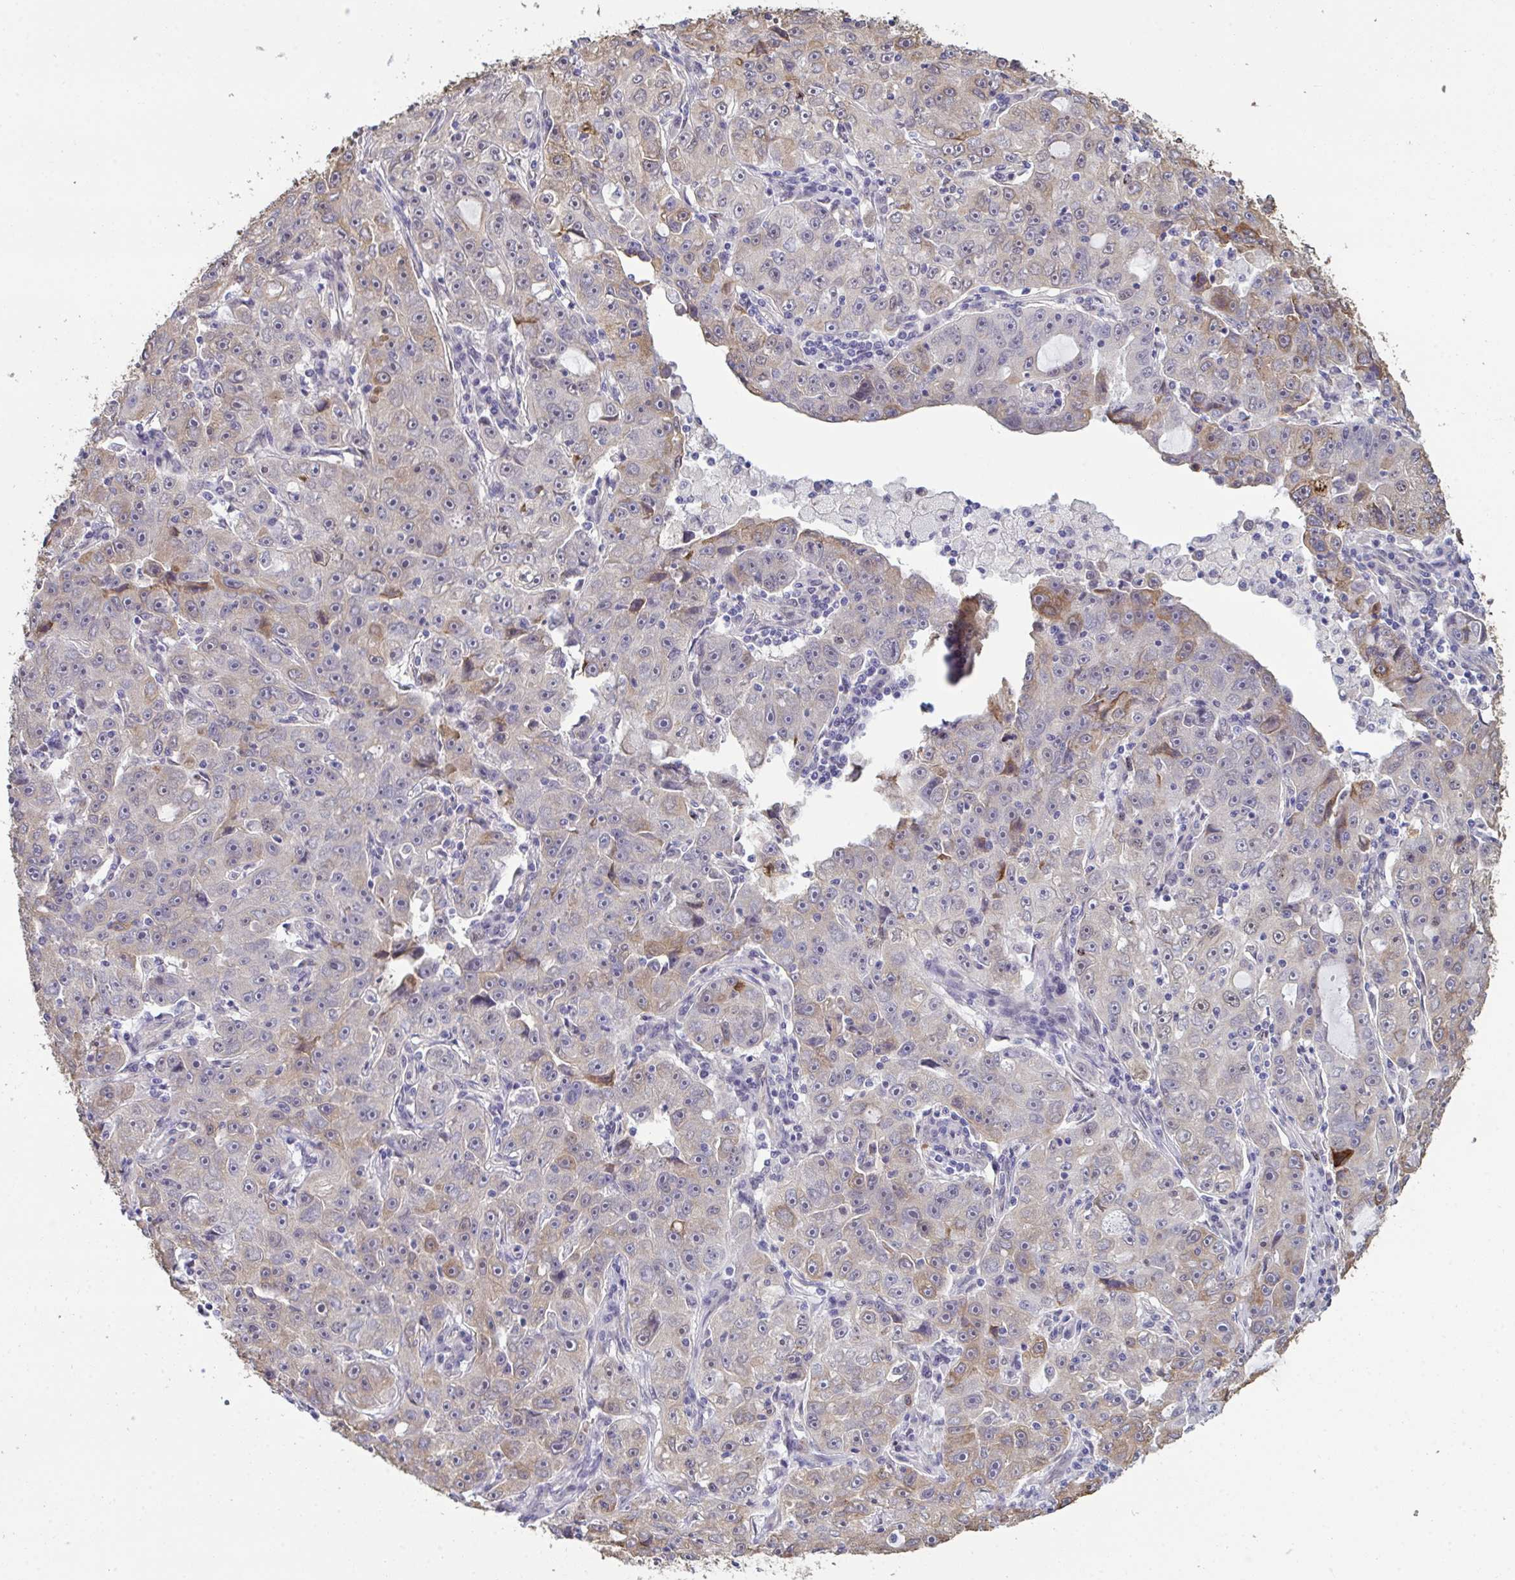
{"staining": {"intensity": "moderate", "quantity": "<25%", "location": "cytoplasmic/membranous,nuclear"}, "tissue": "lung cancer", "cell_type": "Tumor cells", "image_type": "cancer", "snomed": [{"axis": "morphology", "description": "Normal morphology"}, {"axis": "morphology", "description": "Adenocarcinoma, NOS"}, {"axis": "topography", "description": "Lymph node"}, {"axis": "topography", "description": "Lung"}], "caption": "Lung cancer (adenocarcinoma) stained for a protein (brown) shows moderate cytoplasmic/membranous and nuclear positive positivity in approximately <25% of tumor cells.", "gene": "SETD7", "patient": {"sex": "female", "age": 57}}